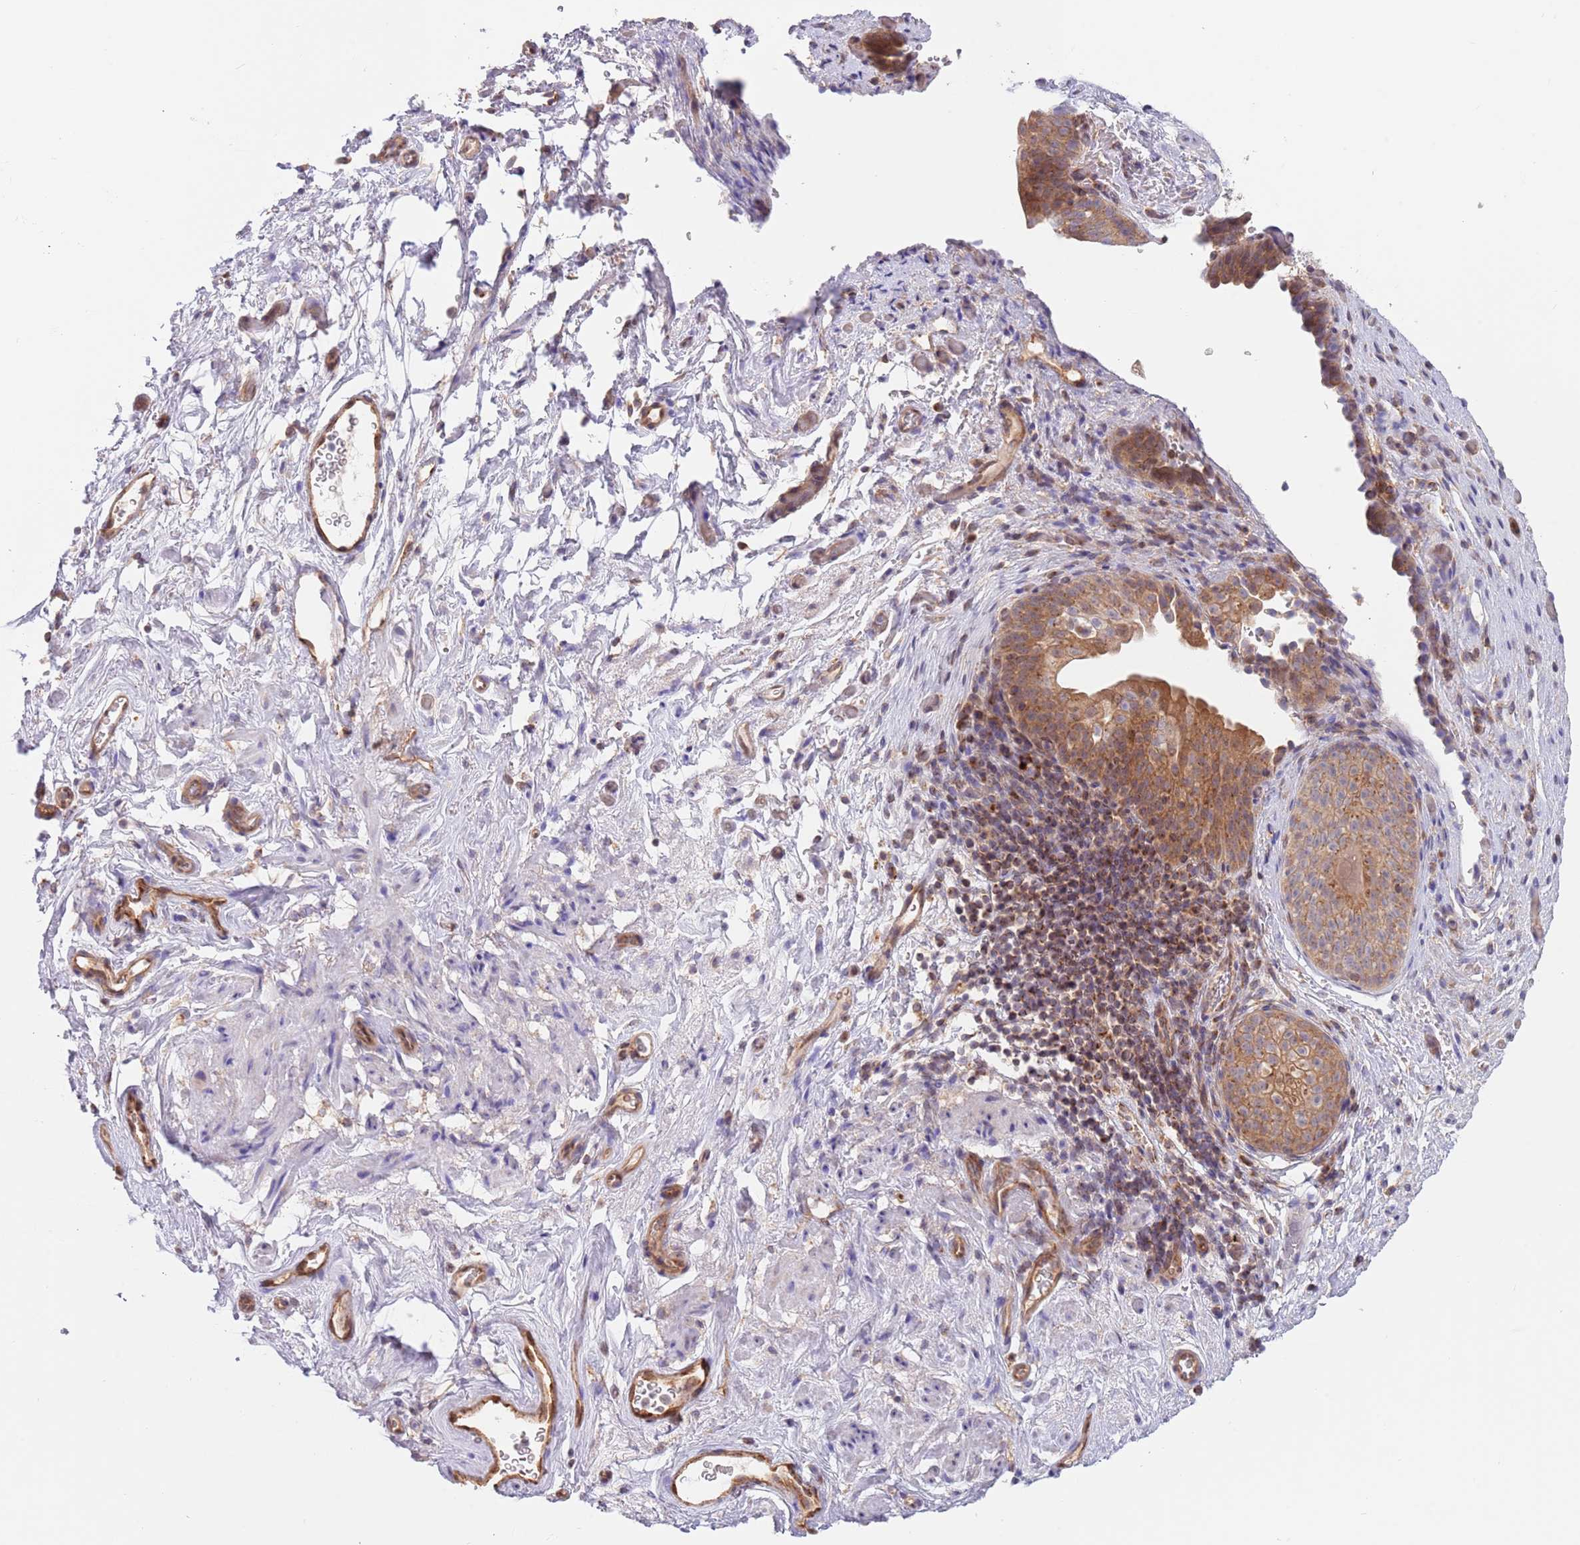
{"staining": {"intensity": "weak", "quantity": "<25%", "location": "cytoplasmic/membranous"}, "tissue": "smooth muscle", "cell_type": "Smooth muscle cells", "image_type": "normal", "snomed": [{"axis": "morphology", "description": "Normal tissue, NOS"}, {"axis": "topography", "description": "Smooth muscle"}, {"axis": "topography", "description": "Peripheral nerve tissue"}], "caption": "This is a histopathology image of IHC staining of benign smooth muscle, which shows no expression in smooth muscle cells. Brightfield microscopy of IHC stained with DAB (brown) and hematoxylin (blue), captured at high magnification.", "gene": "GUK1", "patient": {"sex": "male", "age": 69}}